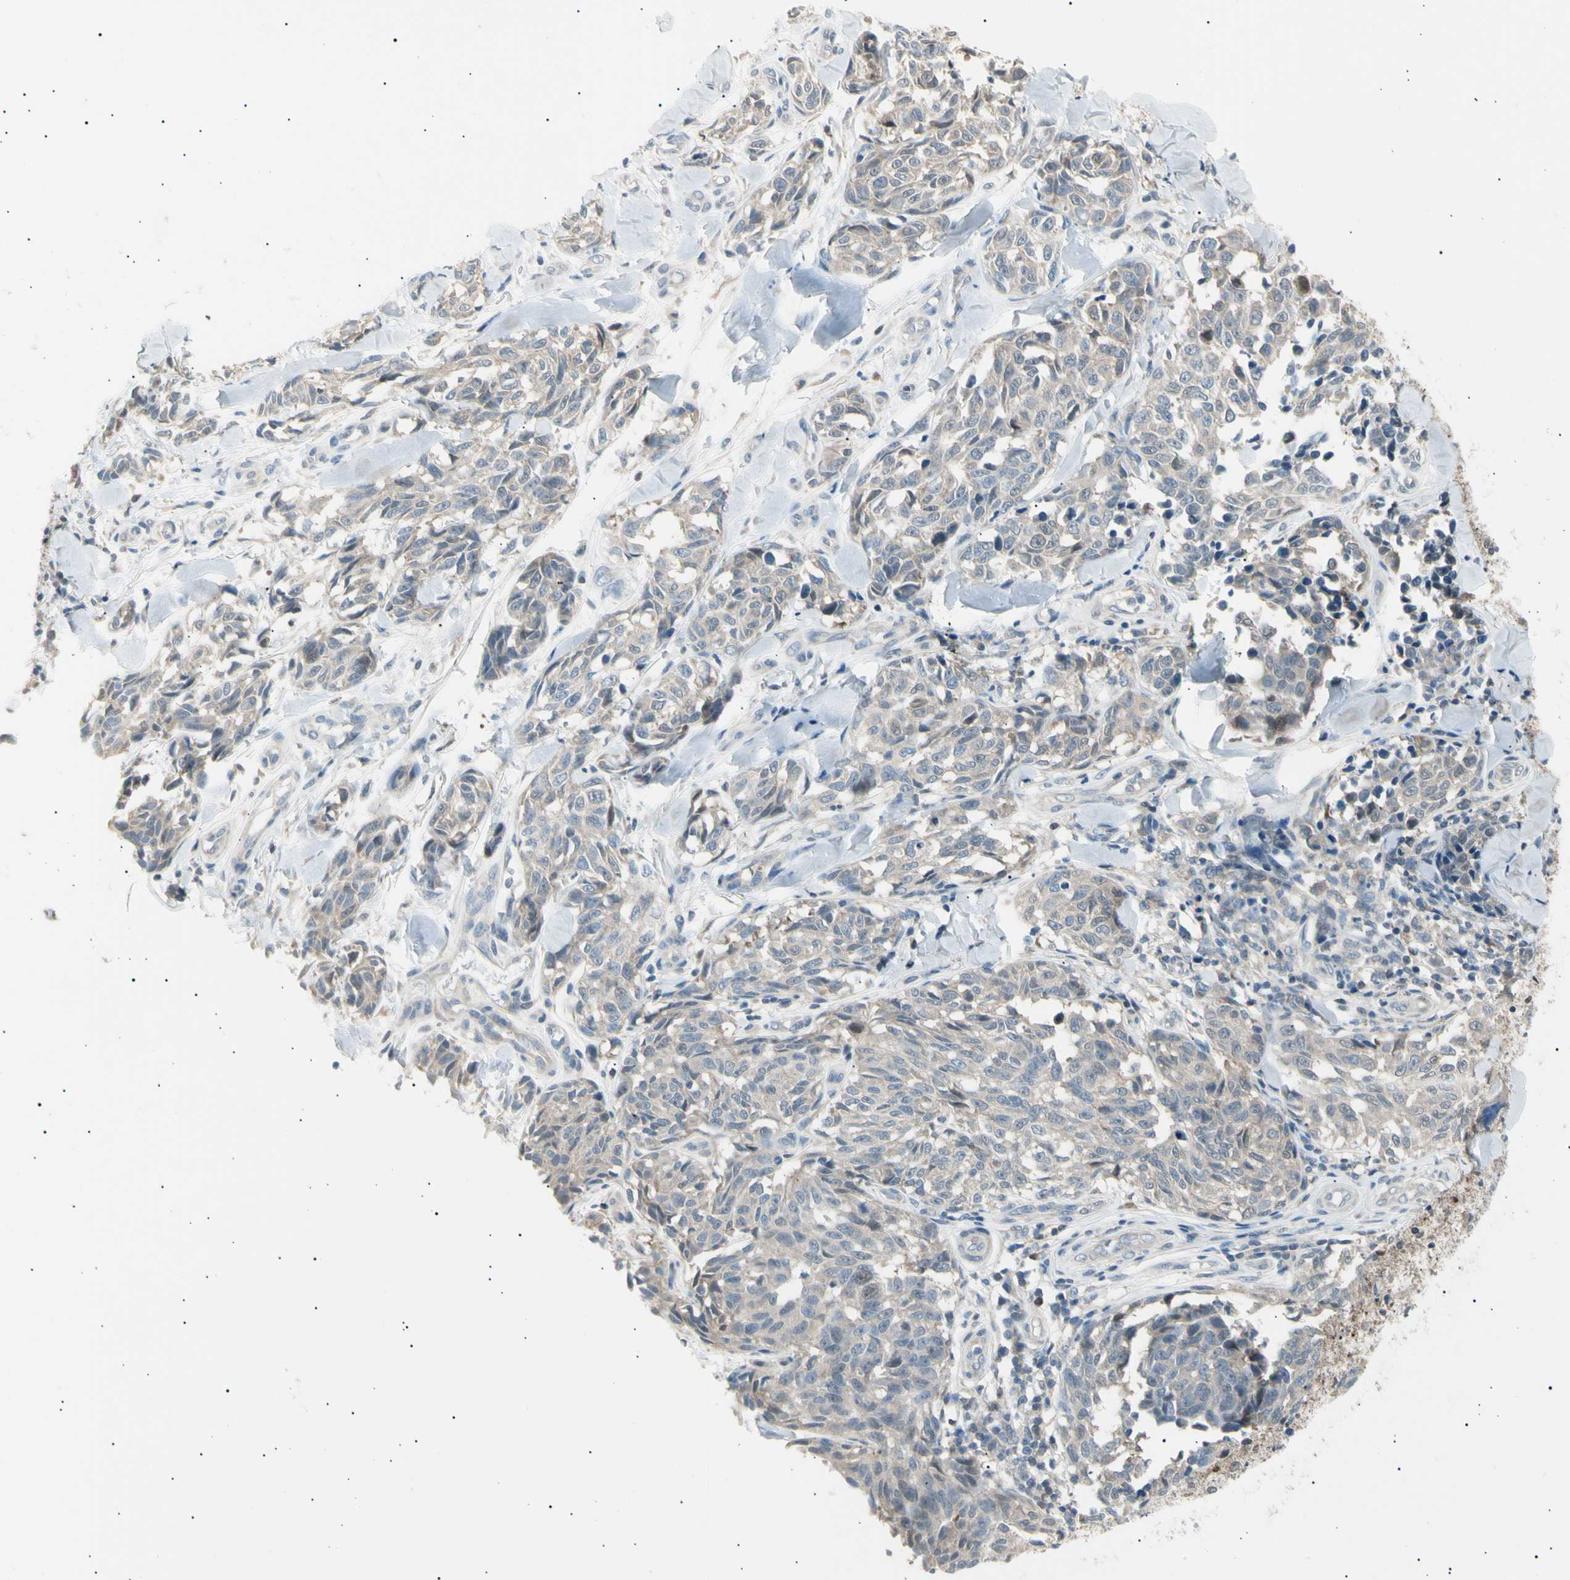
{"staining": {"intensity": "weak", "quantity": ">75%", "location": "cytoplasmic/membranous"}, "tissue": "melanoma", "cell_type": "Tumor cells", "image_type": "cancer", "snomed": [{"axis": "morphology", "description": "Malignant melanoma, NOS"}, {"axis": "topography", "description": "Skin"}], "caption": "DAB immunohistochemical staining of human malignant melanoma demonstrates weak cytoplasmic/membranous protein expression in about >75% of tumor cells. The staining was performed using DAB (3,3'-diaminobenzidine) to visualize the protein expression in brown, while the nuclei were stained in blue with hematoxylin (Magnification: 20x).", "gene": "LHPP", "patient": {"sex": "female", "age": 64}}